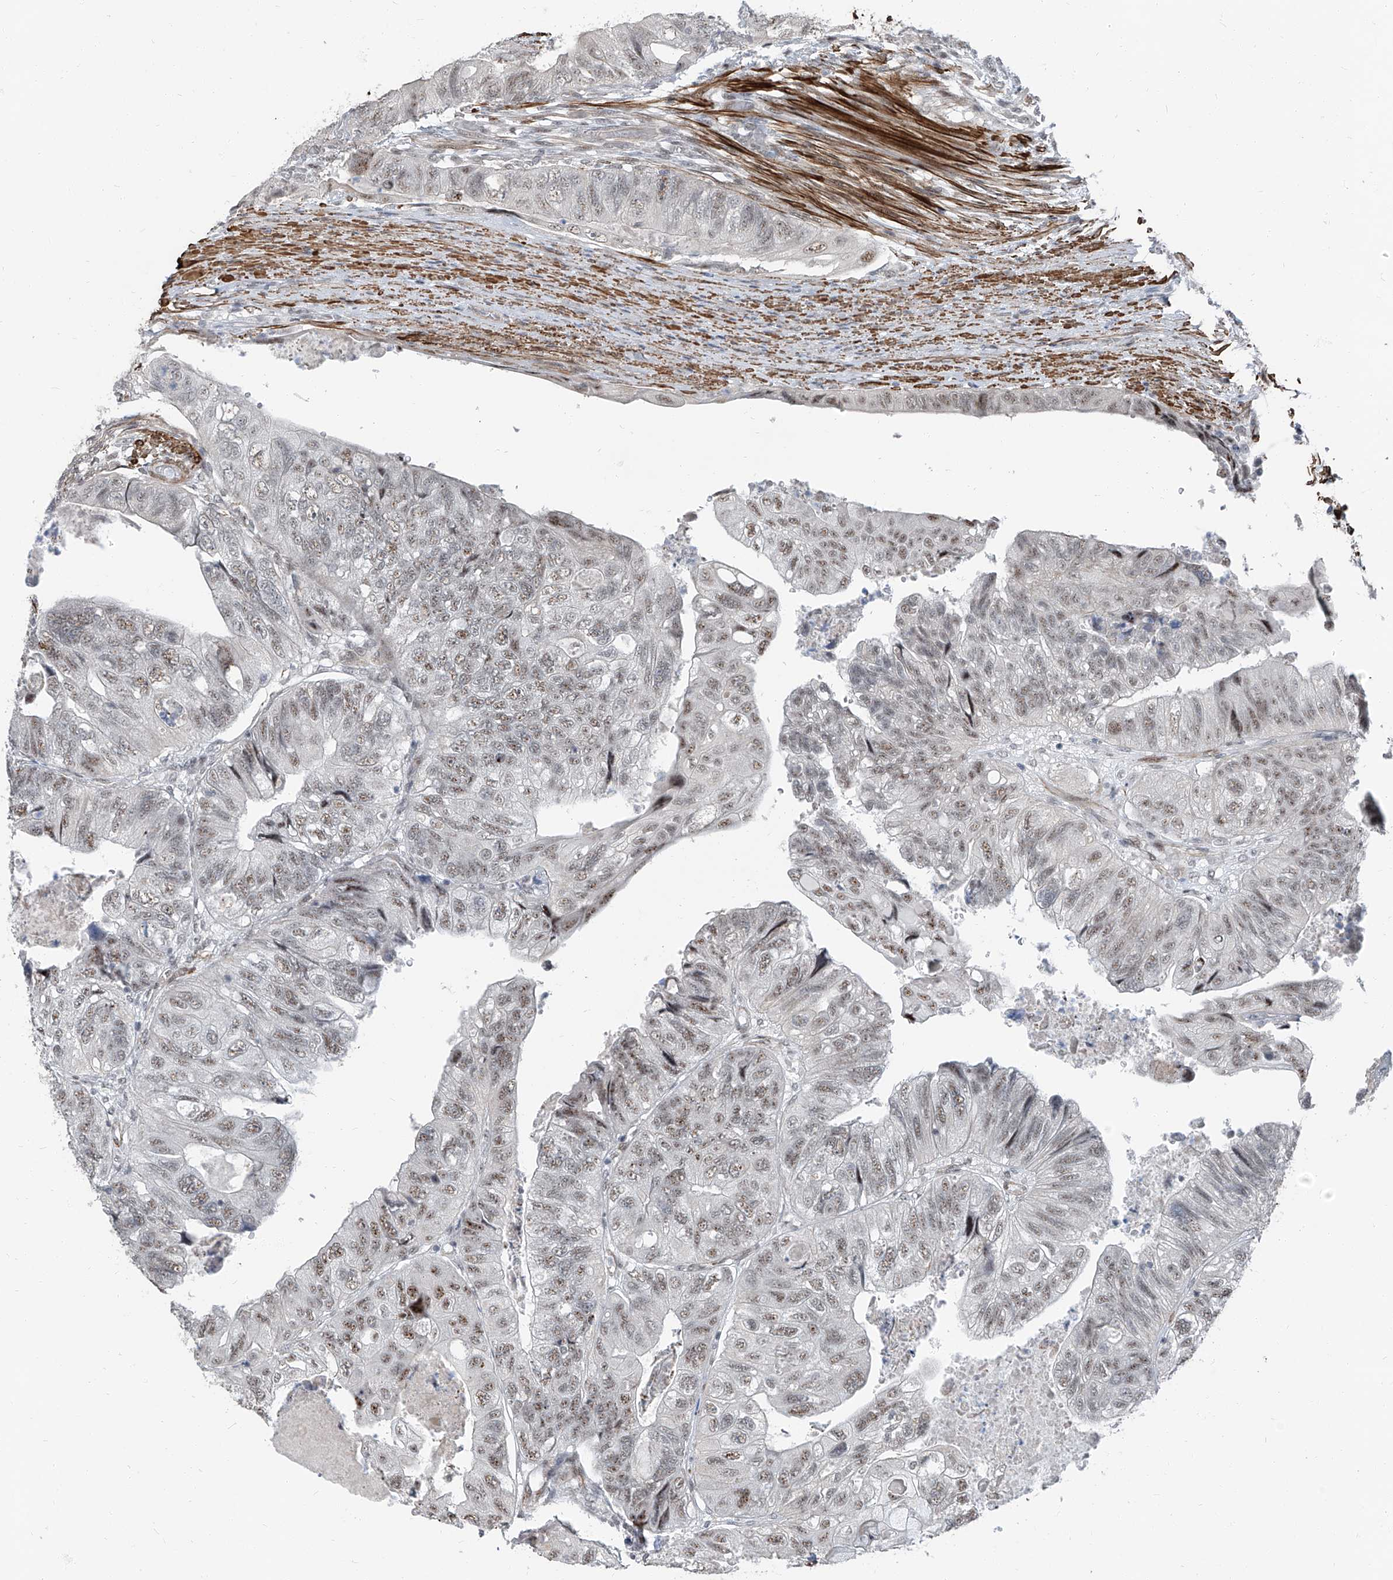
{"staining": {"intensity": "weak", "quantity": "25%-75%", "location": "nuclear"}, "tissue": "colorectal cancer", "cell_type": "Tumor cells", "image_type": "cancer", "snomed": [{"axis": "morphology", "description": "Adenocarcinoma, NOS"}, {"axis": "topography", "description": "Rectum"}], "caption": "Colorectal adenocarcinoma was stained to show a protein in brown. There is low levels of weak nuclear expression in about 25%-75% of tumor cells.", "gene": "TXLNB", "patient": {"sex": "male", "age": 63}}